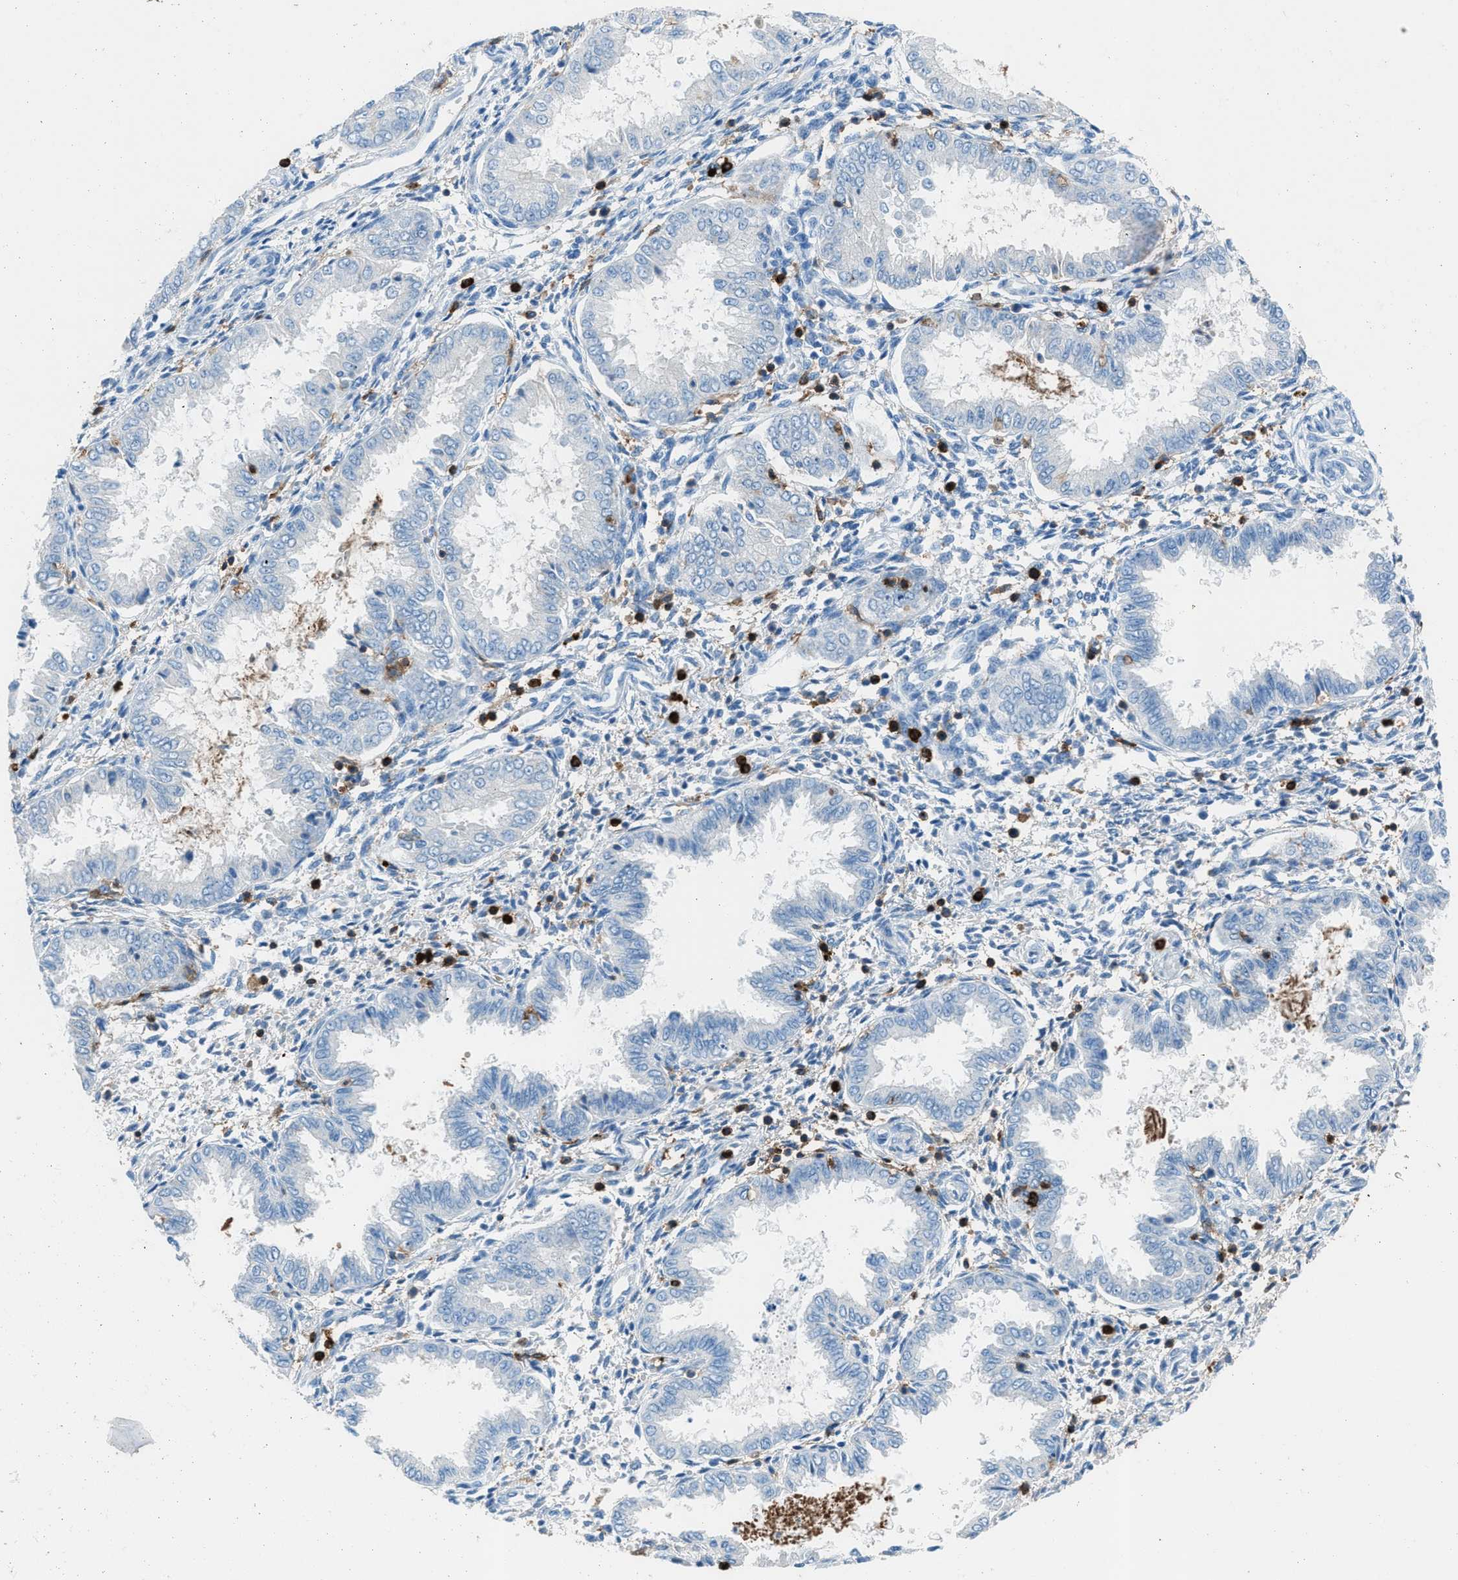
{"staining": {"intensity": "negative", "quantity": "none", "location": "none"}, "tissue": "endometrium", "cell_type": "Cells in endometrial stroma", "image_type": "normal", "snomed": [{"axis": "morphology", "description": "Normal tissue, NOS"}, {"axis": "topography", "description": "Endometrium"}], "caption": "Photomicrograph shows no significant protein staining in cells in endometrial stroma of benign endometrium.", "gene": "ITGB2", "patient": {"sex": "female", "age": 33}}